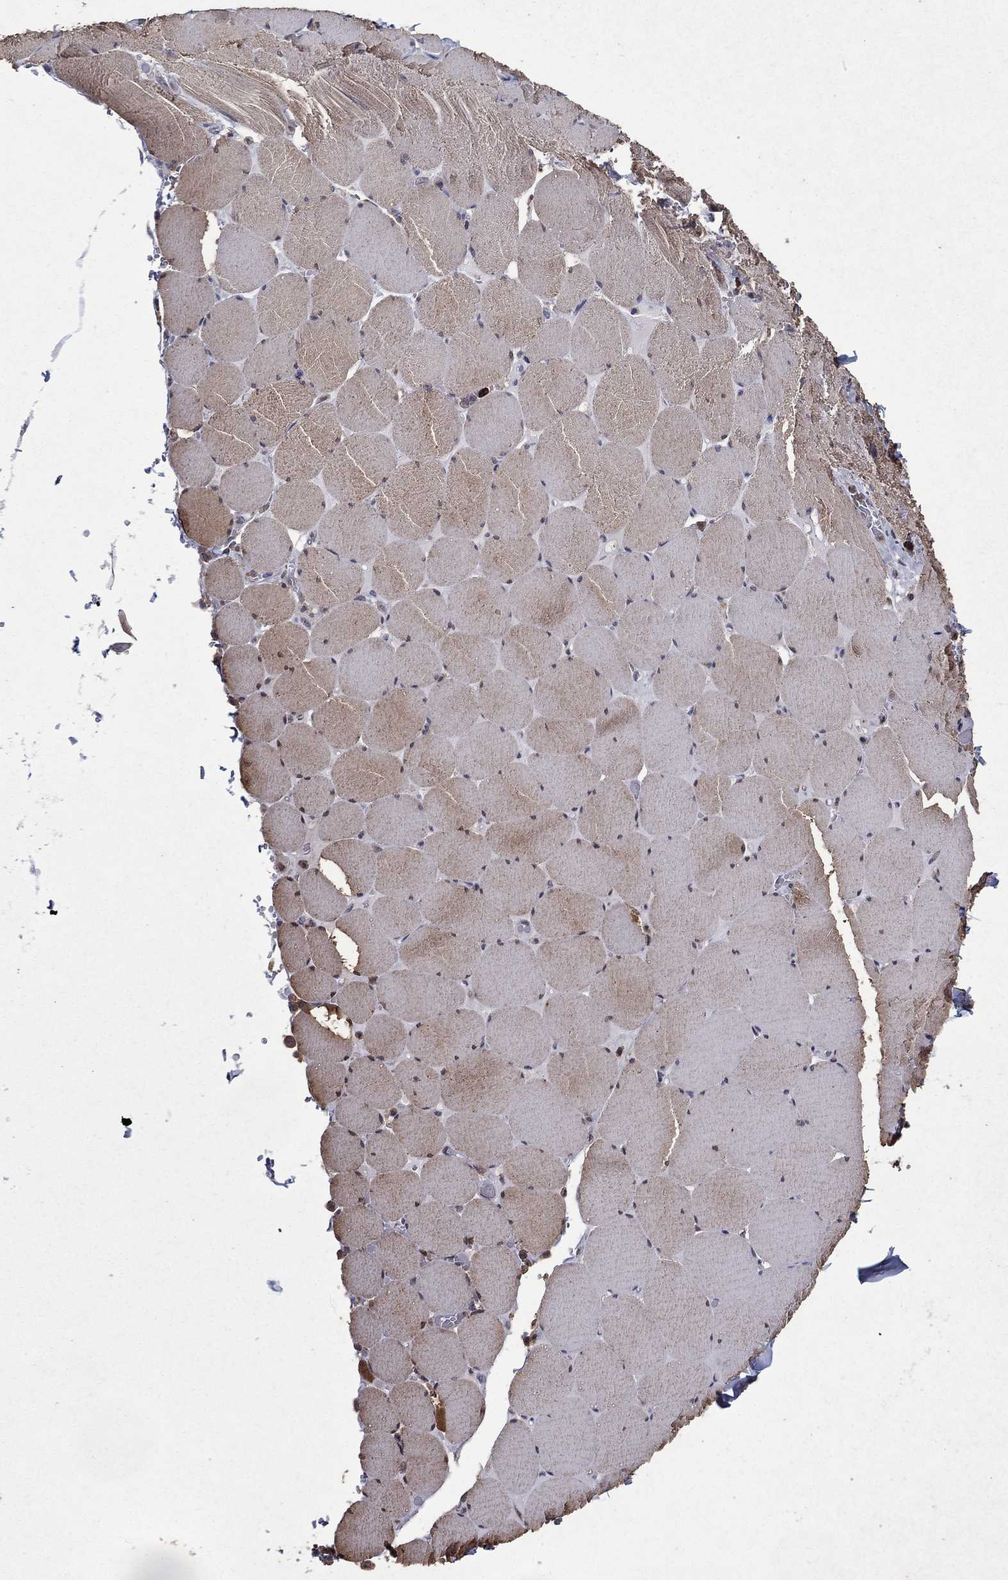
{"staining": {"intensity": "weak", "quantity": "25%-75%", "location": "cytoplasmic/membranous"}, "tissue": "skeletal muscle", "cell_type": "Myocytes", "image_type": "normal", "snomed": [{"axis": "morphology", "description": "Normal tissue, NOS"}, {"axis": "morphology", "description": "Malignant melanoma, Metastatic site"}, {"axis": "topography", "description": "Skeletal muscle"}], "caption": "Immunohistochemistry (IHC) (DAB) staining of unremarkable human skeletal muscle reveals weak cytoplasmic/membranous protein positivity in about 25%-75% of myocytes.", "gene": "GPR183", "patient": {"sex": "male", "age": 50}}